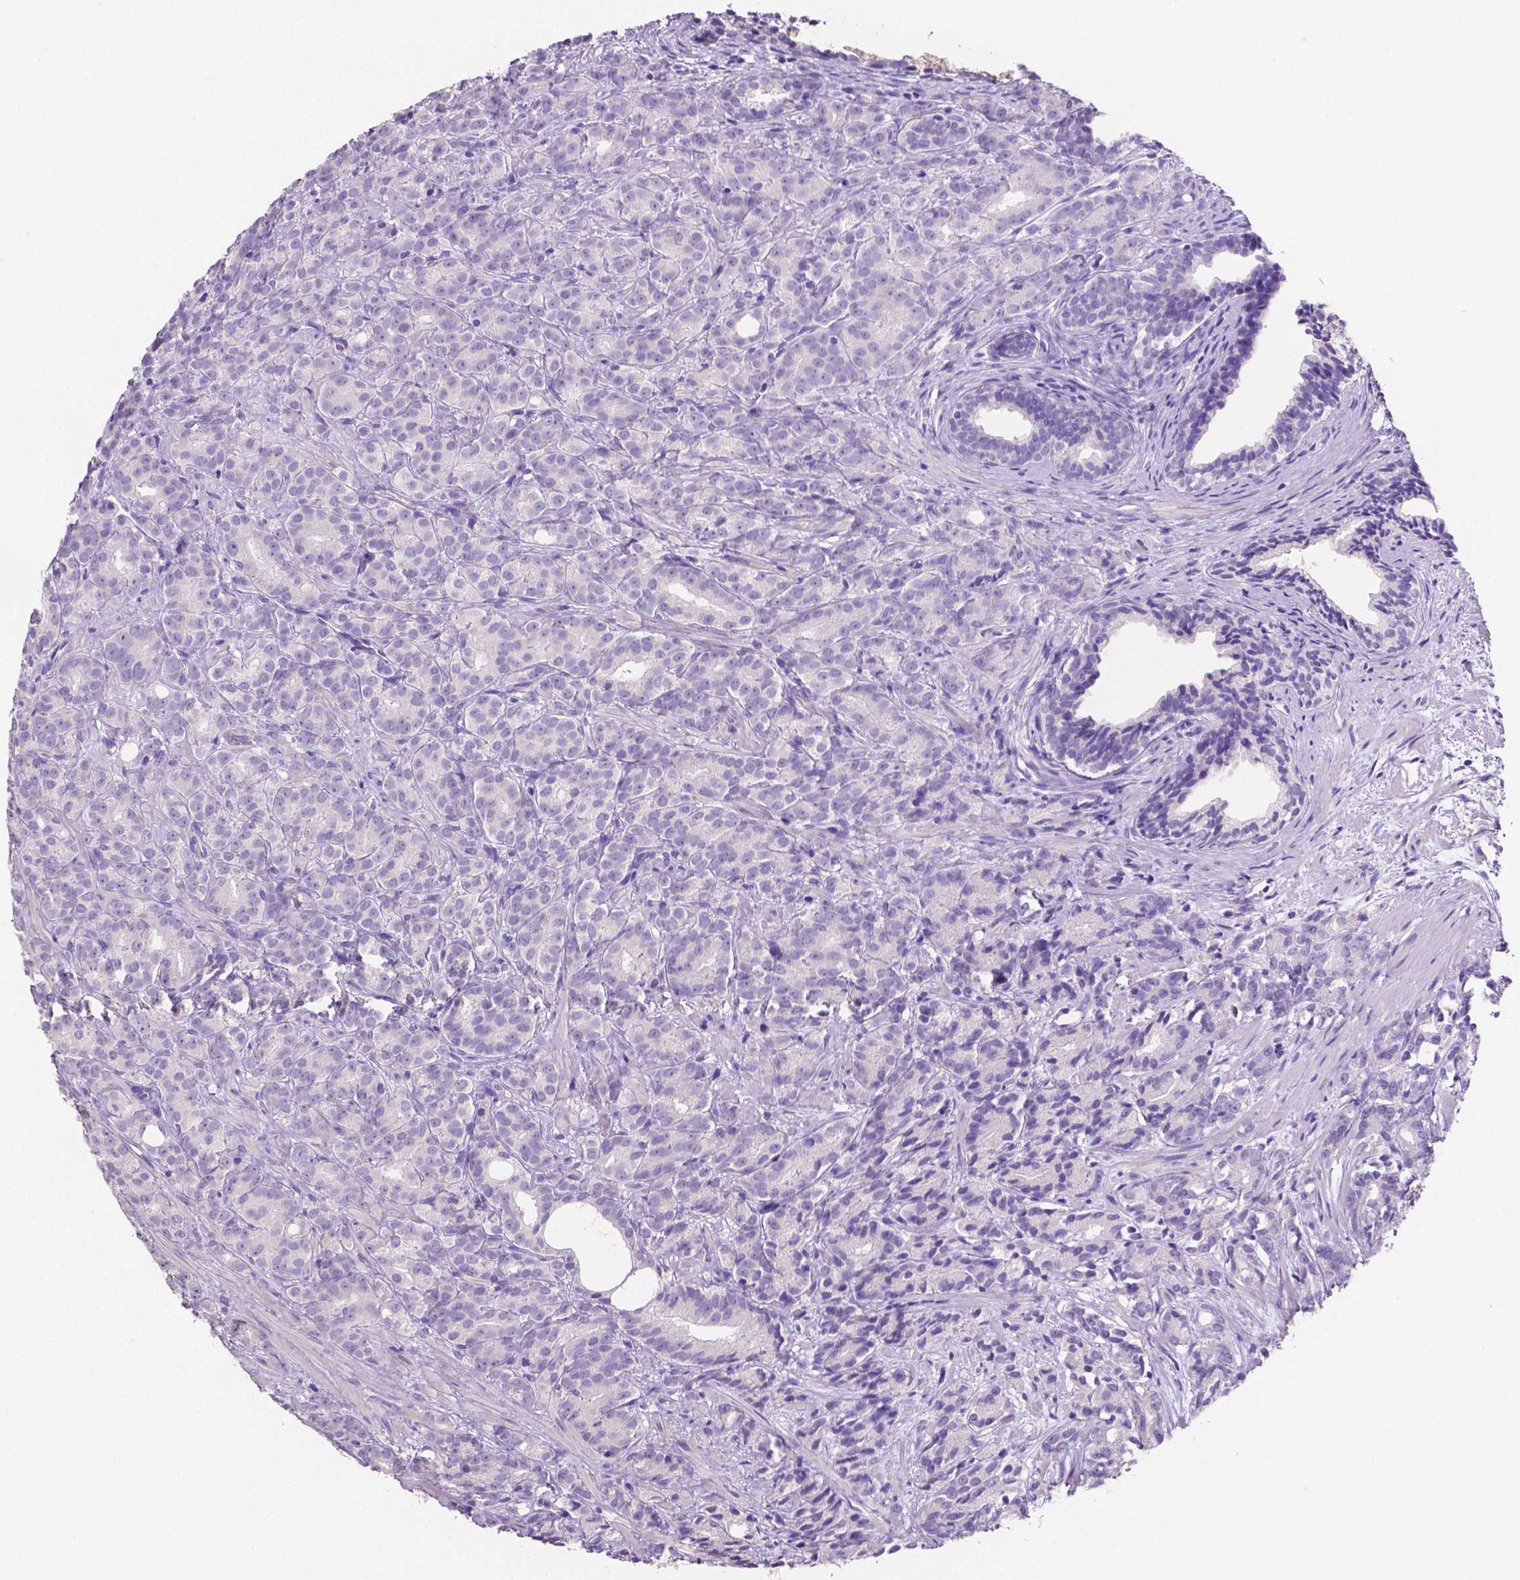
{"staining": {"intensity": "negative", "quantity": "none", "location": "none"}, "tissue": "prostate cancer", "cell_type": "Tumor cells", "image_type": "cancer", "snomed": [{"axis": "morphology", "description": "Adenocarcinoma, High grade"}, {"axis": "topography", "description": "Prostate"}], "caption": "An image of high-grade adenocarcinoma (prostate) stained for a protein displays no brown staining in tumor cells. The staining is performed using DAB brown chromogen with nuclei counter-stained in using hematoxylin.", "gene": "MMP9", "patient": {"sex": "male", "age": 90}}